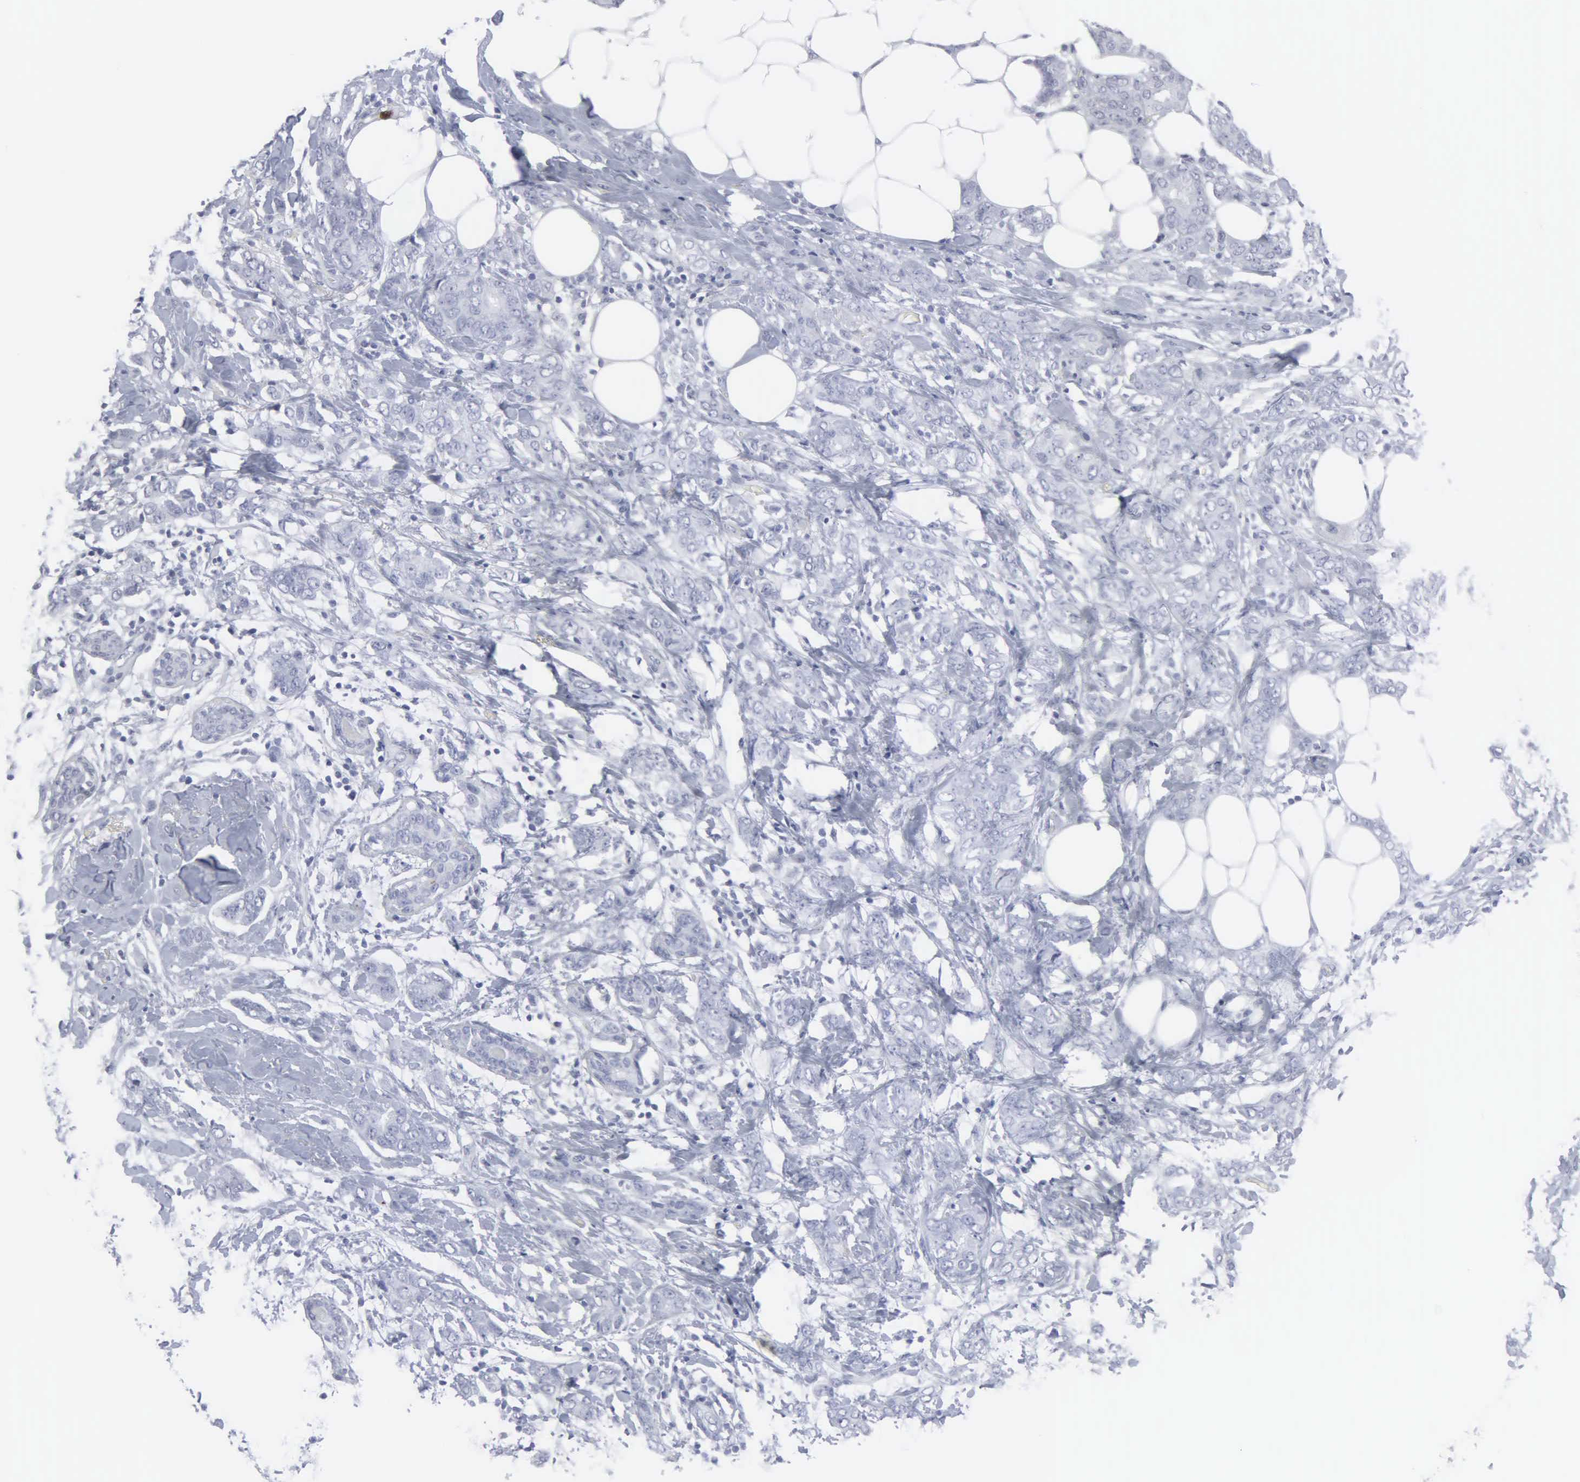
{"staining": {"intensity": "negative", "quantity": "none", "location": "none"}, "tissue": "breast cancer", "cell_type": "Tumor cells", "image_type": "cancer", "snomed": [{"axis": "morphology", "description": "Duct carcinoma"}, {"axis": "topography", "description": "Breast"}], "caption": "Histopathology image shows no protein staining in tumor cells of breast cancer (intraductal carcinoma) tissue. (DAB (3,3'-diaminobenzidine) immunohistochemistry with hematoxylin counter stain).", "gene": "SPIN3", "patient": {"sex": "female", "age": 53}}